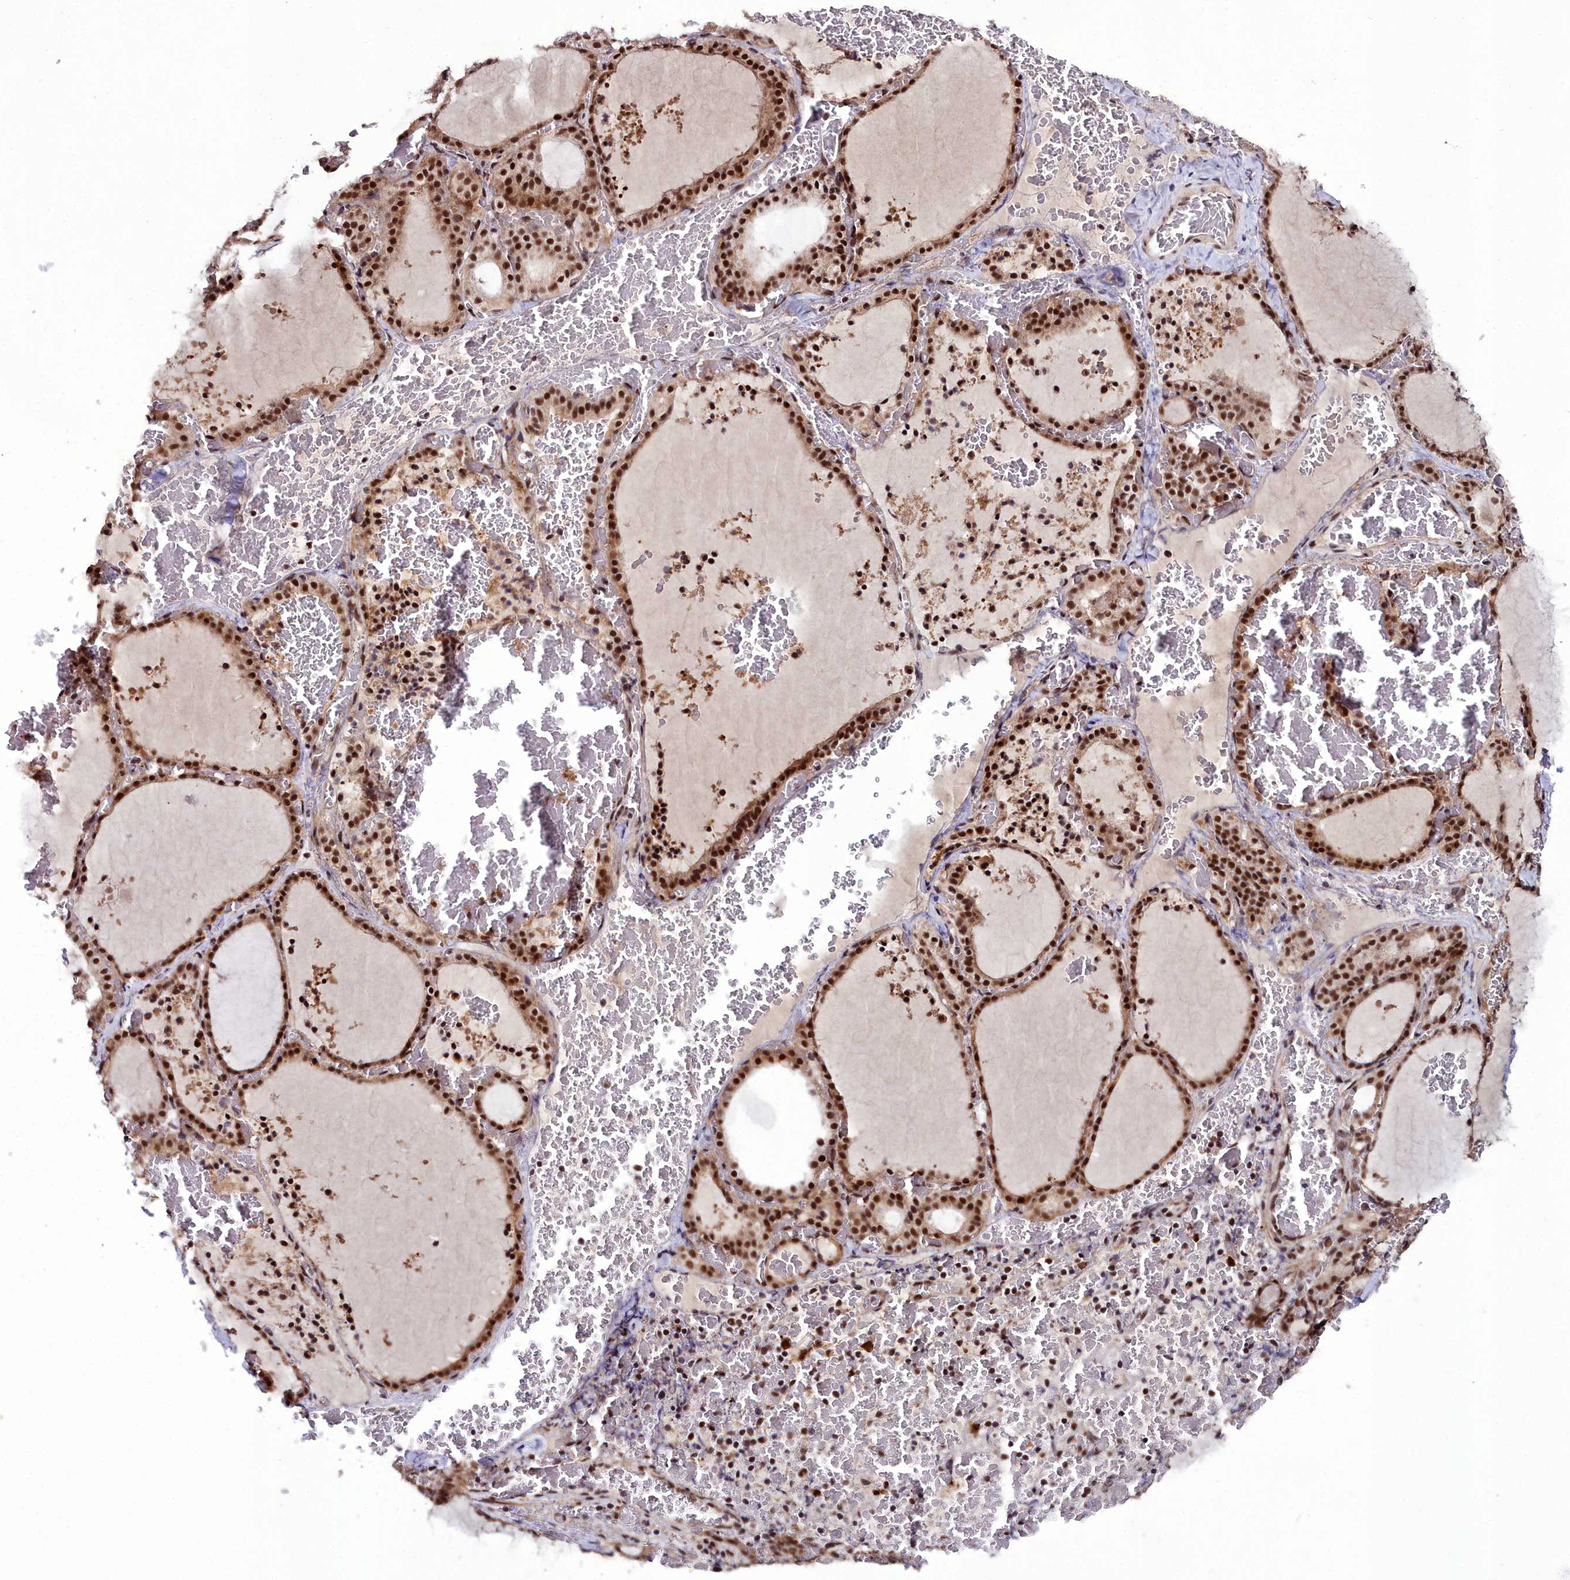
{"staining": {"intensity": "strong", "quantity": ">75%", "location": "cytoplasmic/membranous,nuclear"}, "tissue": "thyroid gland", "cell_type": "Glandular cells", "image_type": "normal", "snomed": [{"axis": "morphology", "description": "Normal tissue, NOS"}, {"axis": "topography", "description": "Thyroid gland"}], "caption": "About >75% of glandular cells in normal human thyroid gland show strong cytoplasmic/membranous,nuclear protein positivity as visualized by brown immunohistochemical staining.", "gene": "CXXC1", "patient": {"sex": "female", "age": 39}}